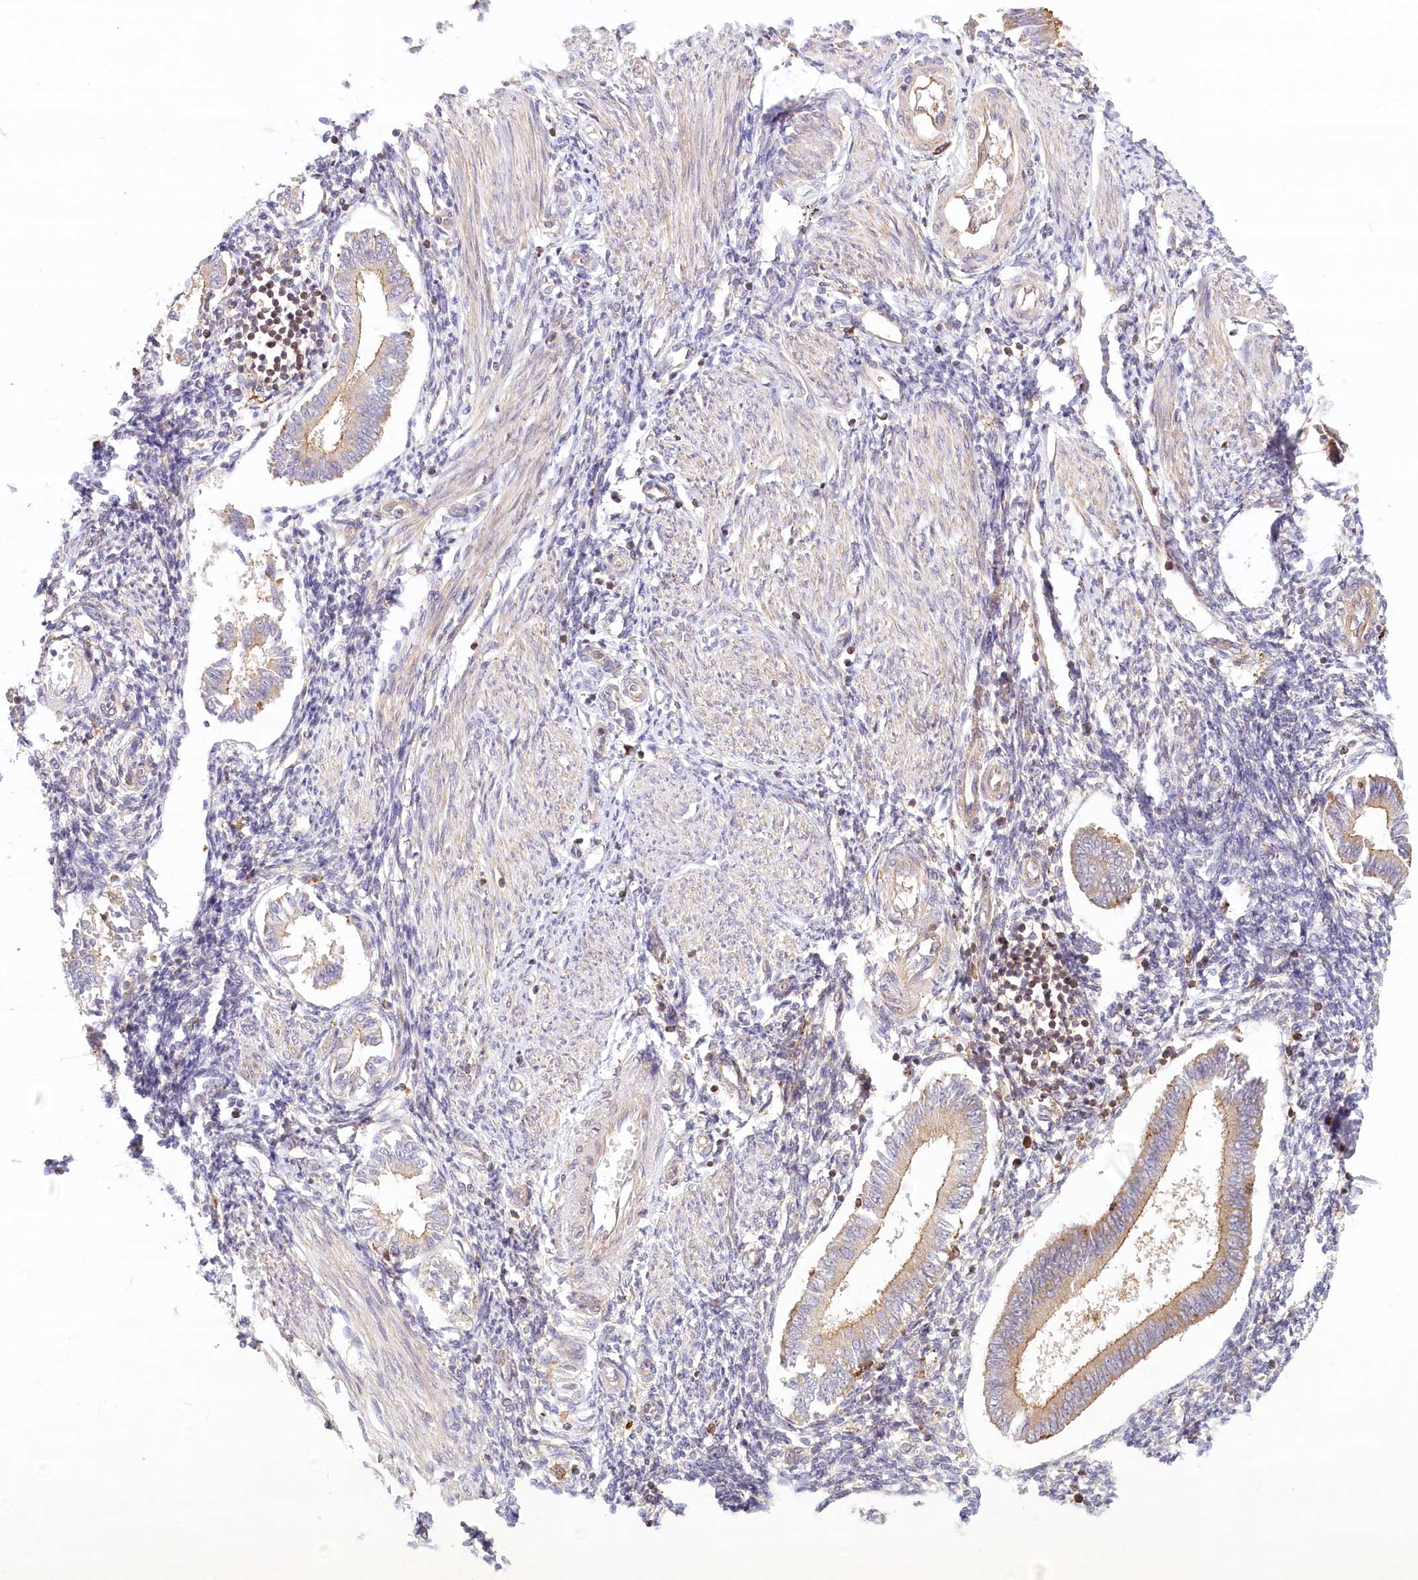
{"staining": {"intensity": "negative", "quantity": "none", "location": "none"}, "tissue": "endometrium", "cell_type": "Cells in endometrial stroma", "image_type": "normal", "snomed": [{"axis": "morphology", "description": "Normal tissue, NOS"}, {"axis": "topography", "description": "Uterus"}, {"axis": "topography", "description": "Endometrium"}], "caption": "A histopathology image of human endometrium is negative for staining in cells in endometrial stroma. (DAB IHC, high magnification).", "gene": "UMPS", "patient": {"sex": "female", "age": 48}}